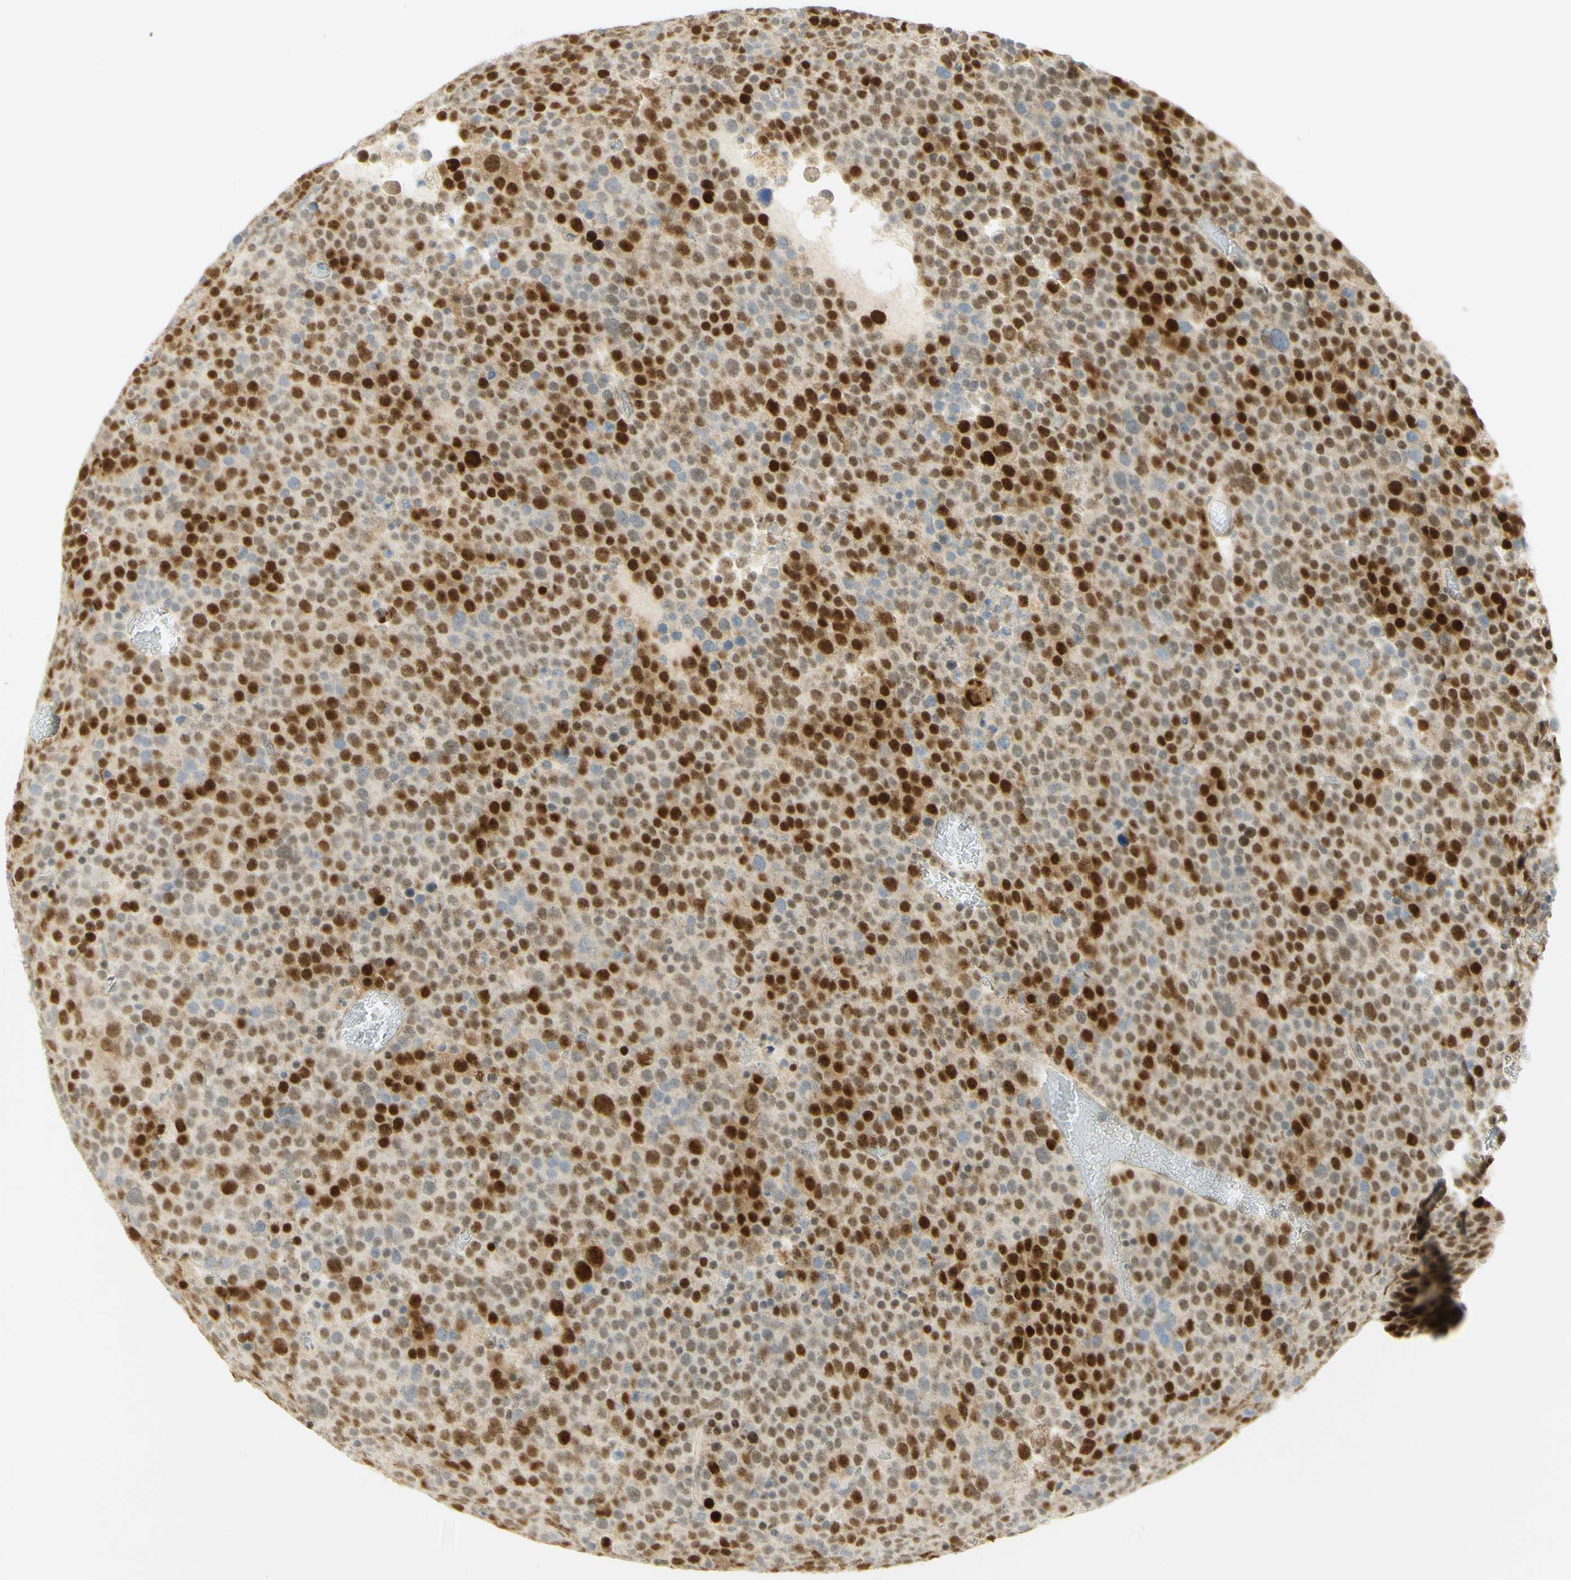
{"staining": {"intensity": "strong", "quantity": "25%-75%", "location": "cytoplasmic/membranous,nuclear"}, "tissue": "testis cancer", "cell_type": "Tumor cells", "image_type": "cancer", "snomed": [{"axis": "morphology", "description": "Seminoma, NOS"}, {"axis": "topography", "description": "Testis"}], "caption": "This micrograph demonstrates immunohistochemistry staining of human testis cancer (seminoma), with high strong cytoplasmic/membranous and nuclear expression in approximately 25%-75% of tumor cells.", "gene": "E2F1", "patient": {"sex": "male", "age": 71}}